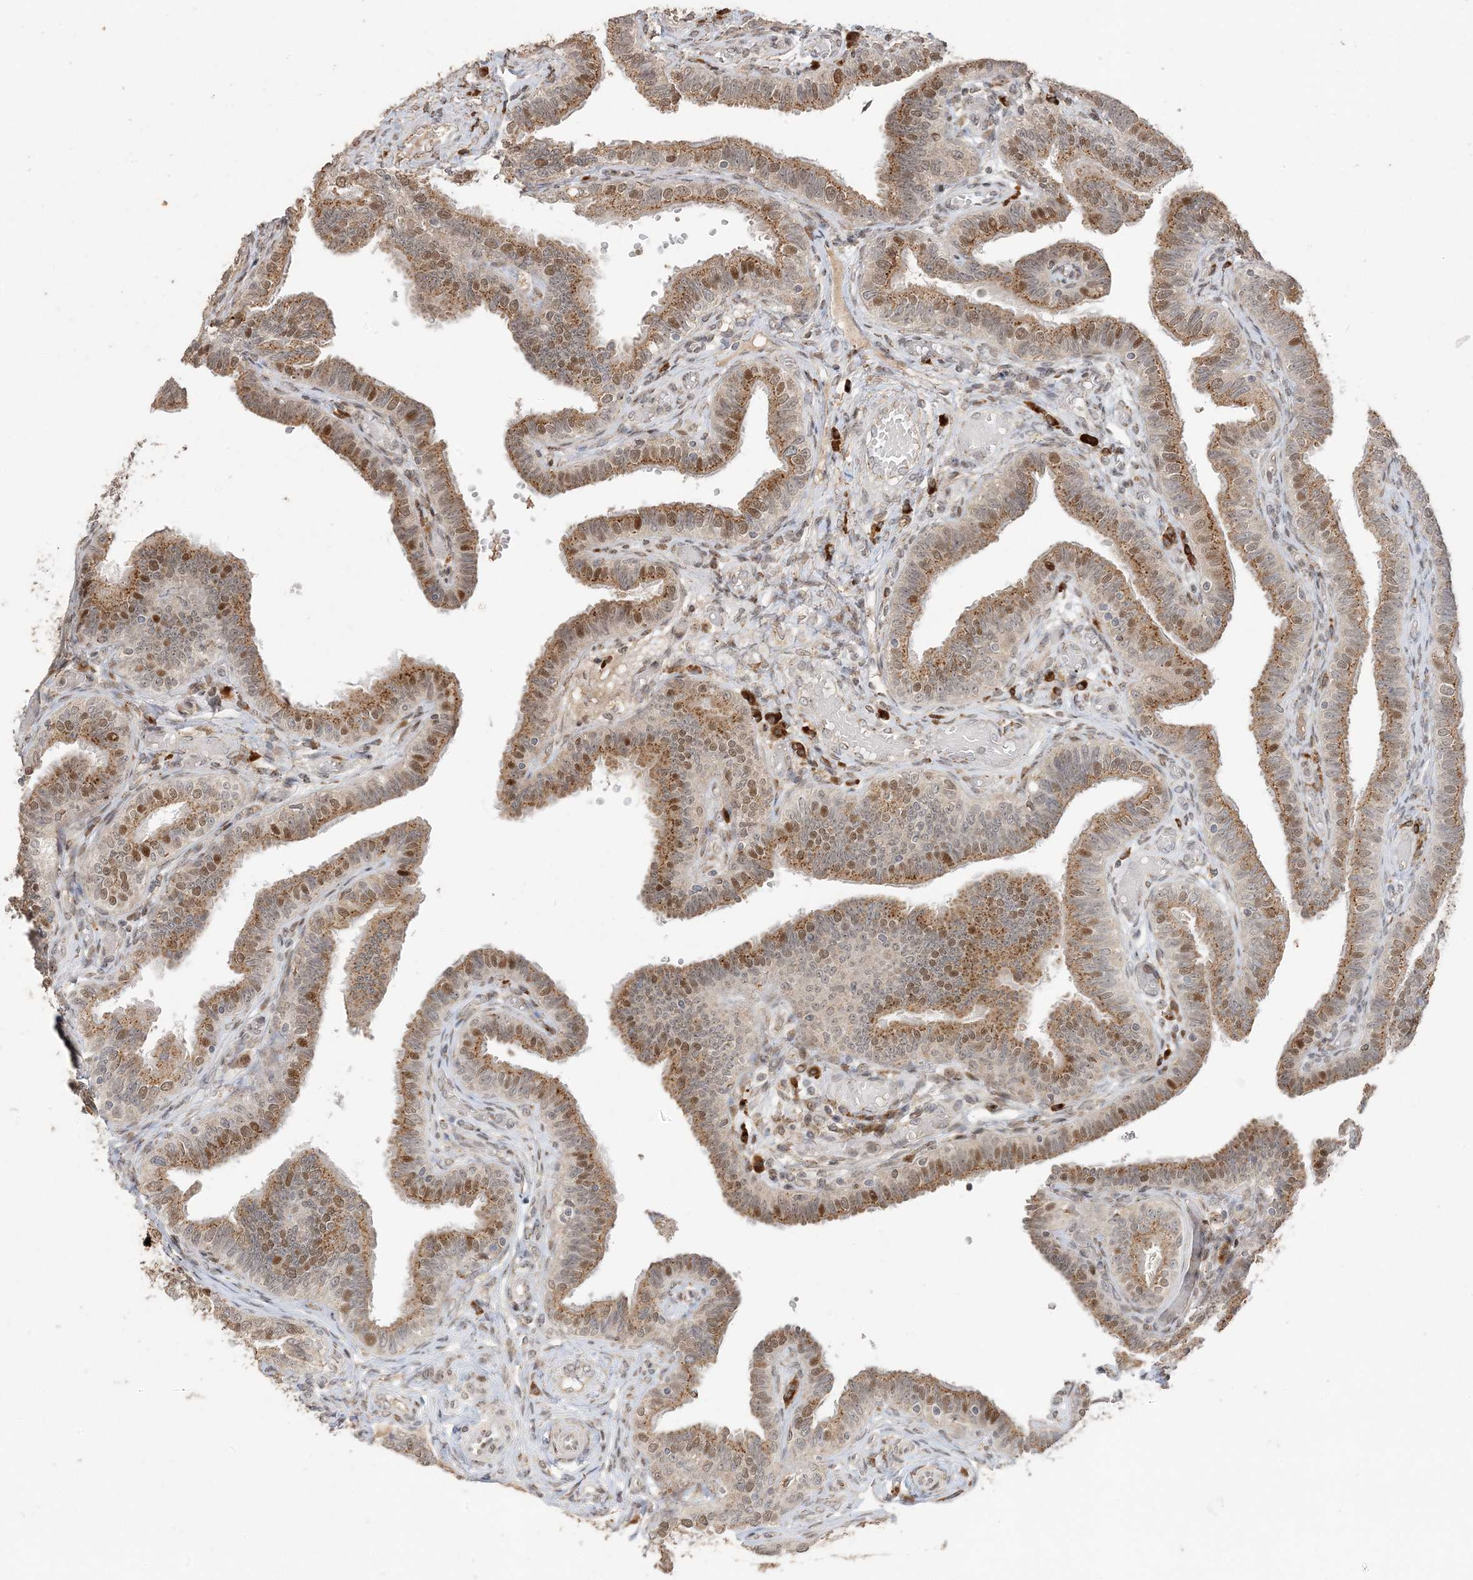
{"staining": {"intensity": "strong", "quantity": ">75%", "location": "cytoplasmic/membranous,nuclear"}, "tissue": "fallopian tube", "cell_type": "Glandular cells", "image_type": "normal", "snomed": [{"axis": "morphology", "description": "Normal tissue, NOS"}, {"axis": "topography", "description": "Fallopian tube"}], "caption": "Approximately >75% of glandular cells in normal human fallopian tube show strong cytoplasmic/membranous,nuclear protein expression as visualized by brown immunohistochemical staining.", "gene": "RER1", "patient": {"sex": "female", "age": 39}}